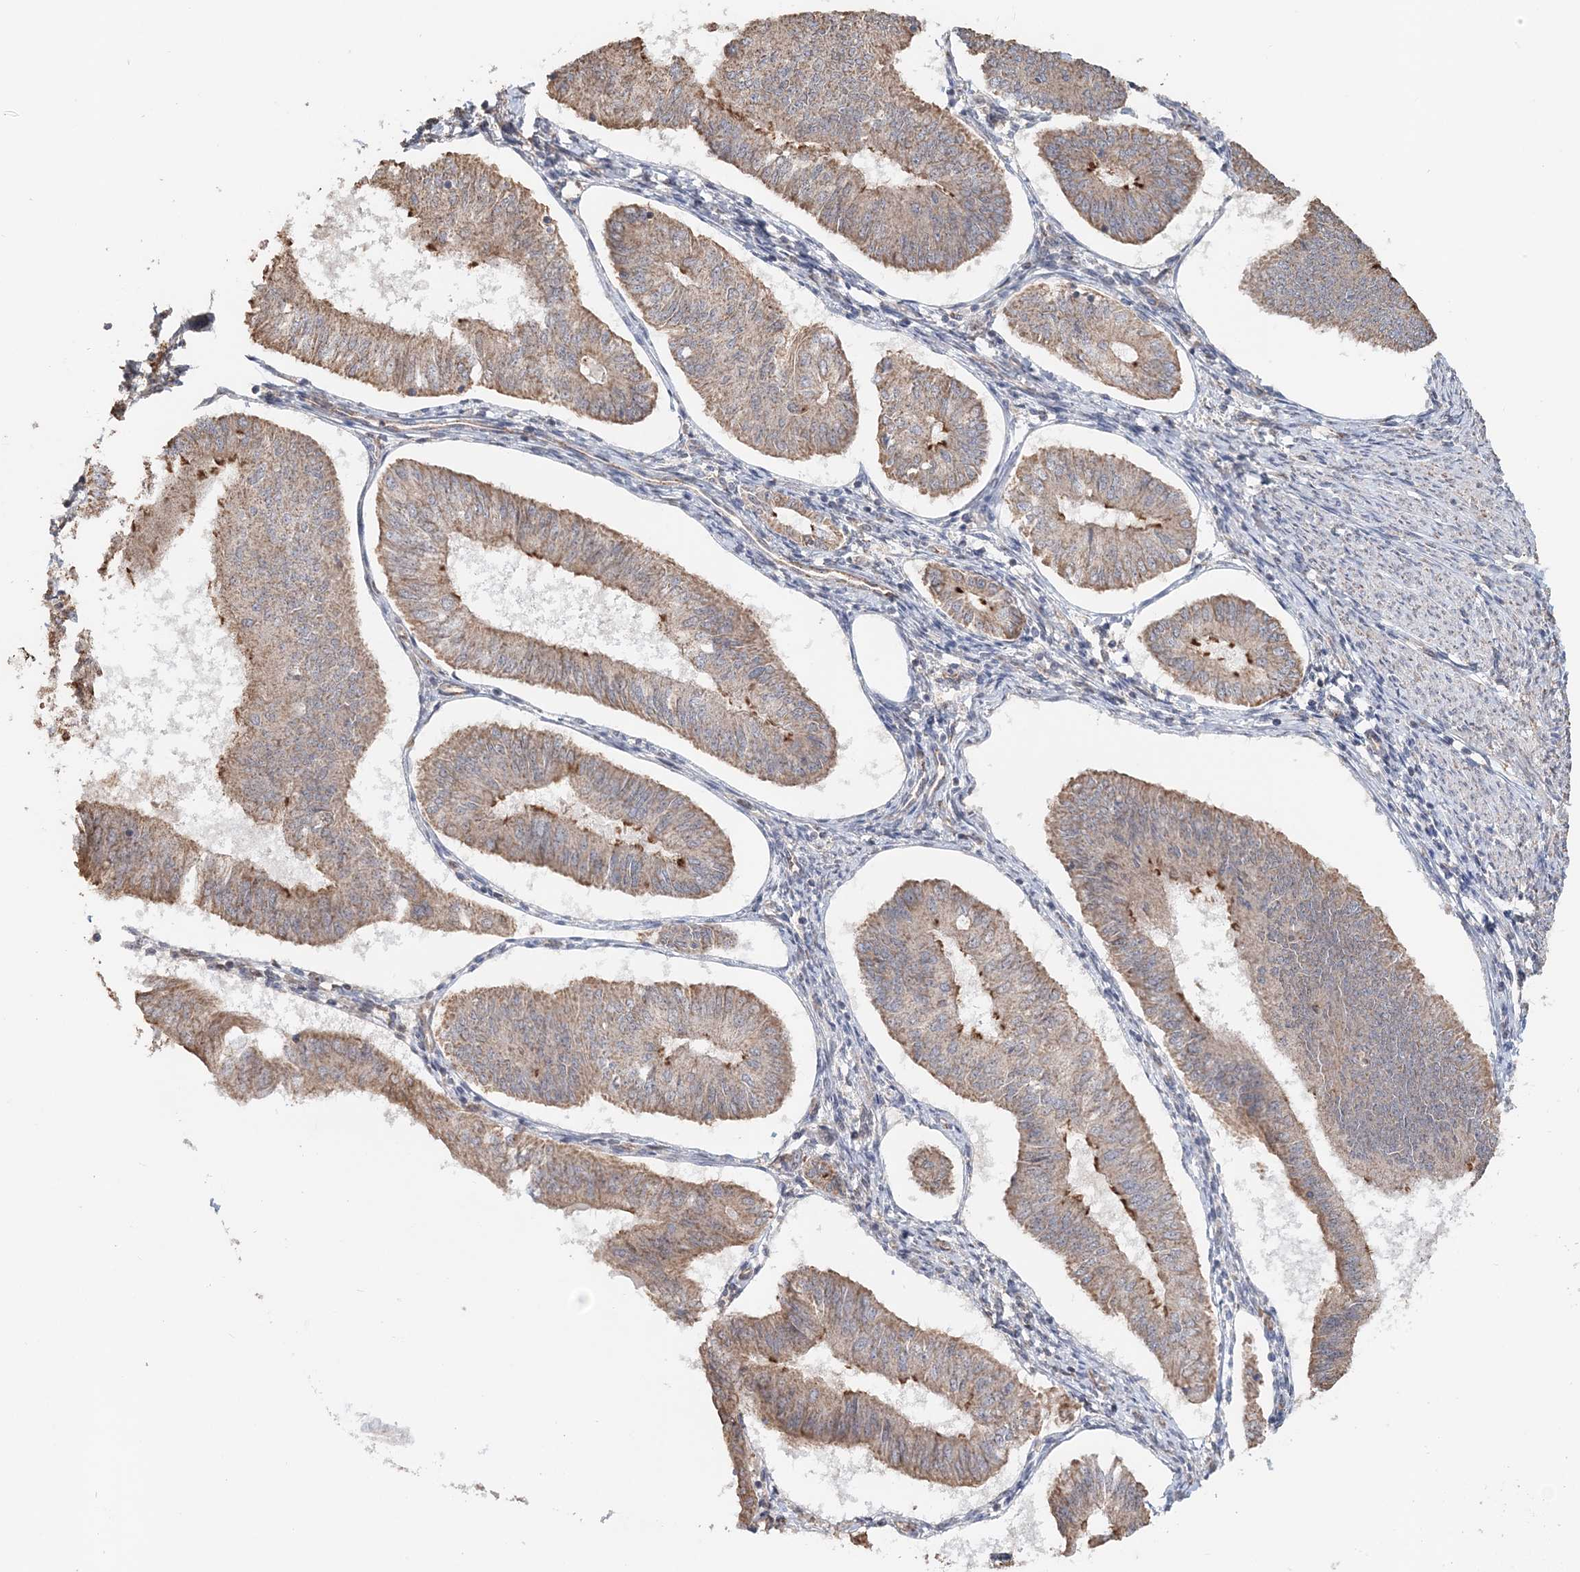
{"staining": {"intensity": "moderate", "quantity": ">75%", "location": "cytoplasmic/membranous"}, "tissue": "endometrial cancer", "cell_type": "Tumor cells", "image_type": "cancer", "snomed": [{"axis": "morphology", "description": "Adenocarcinoma, NOS"}, {"axis": "topography", "description": "Endometrium"}], "caption": "Tumor cells show medium levels of moderate cytoplasmic/membranous positivity in about >75% of cells in endometrial cancer (adenocarcinoma). (Stains: DAB (3,3'-diaminobenzidine) in brown, nuclei in blue, Microscopy: brightfield microscopy at high magnification).", "gene": "FBXO38", "patient": {"sex": "female", "age": 58}}